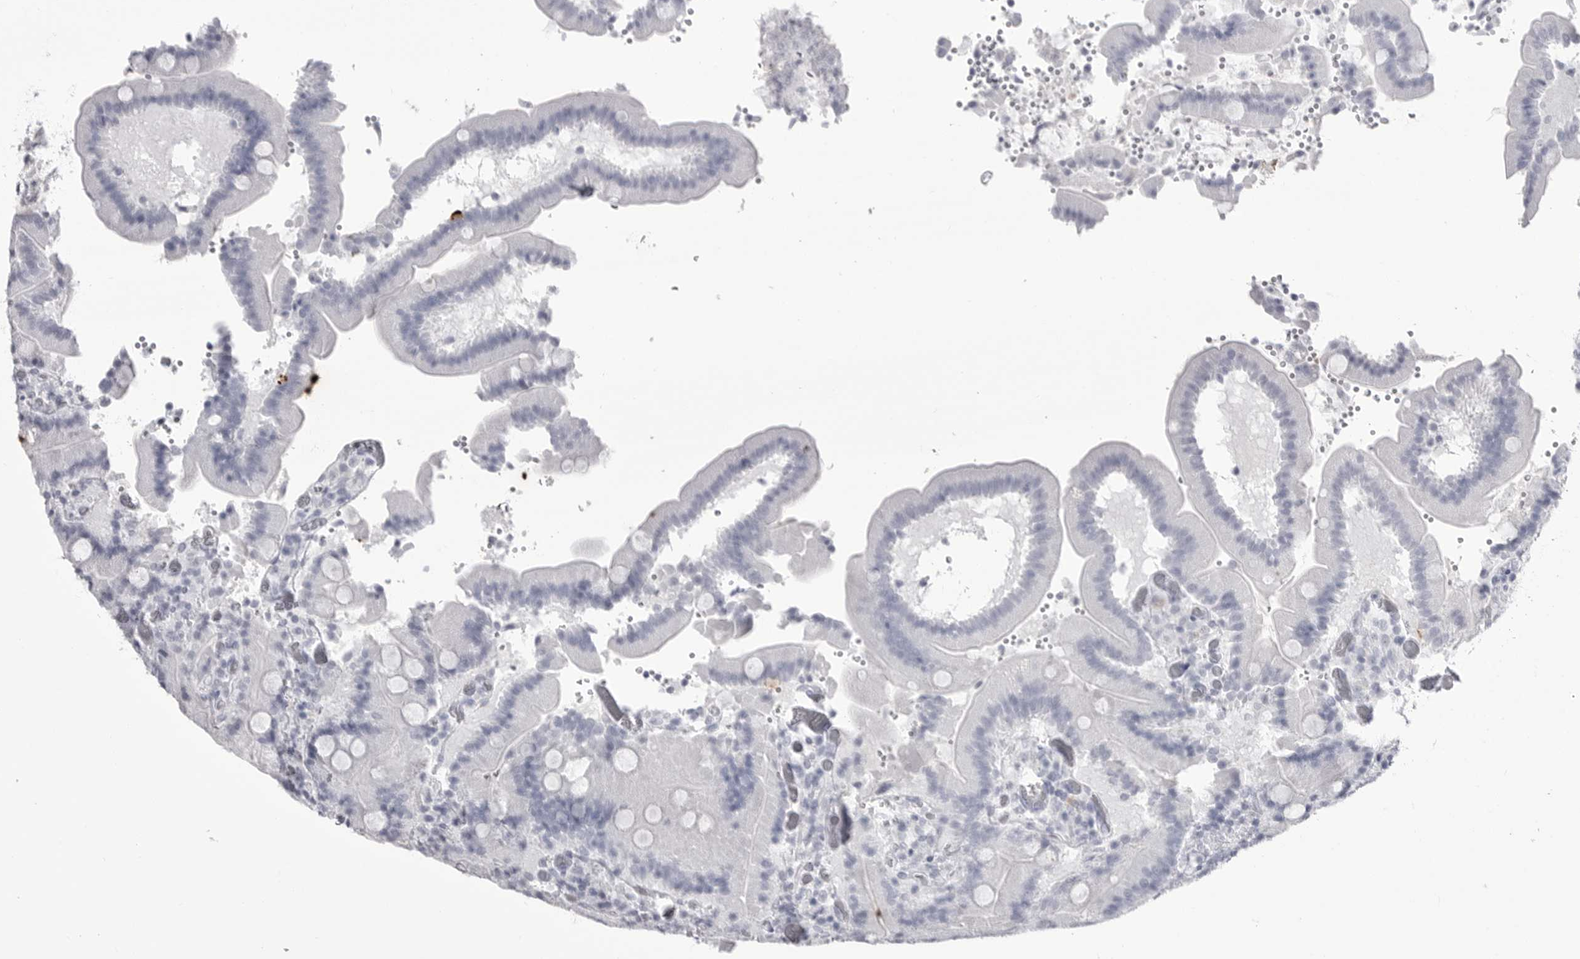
{"staining": {"intensity": "negative", "quantity": "none", "location": "none"}, "tissue": "duodenum", "cell_type": "Glandular cells", "image_type": "normal", "snomed": [{"axis": "morphology", "description": "Normal tissue, NOS"}, {"axis": "topography", "description": "Duodenum"}], "caption": "There is no significant expression in glandular cells of duodenum. (Brightfield microscopy of DAB IHC at high magnification).", "gene": "COL26A1", "patient": {"sex": "female", "age": 62}}